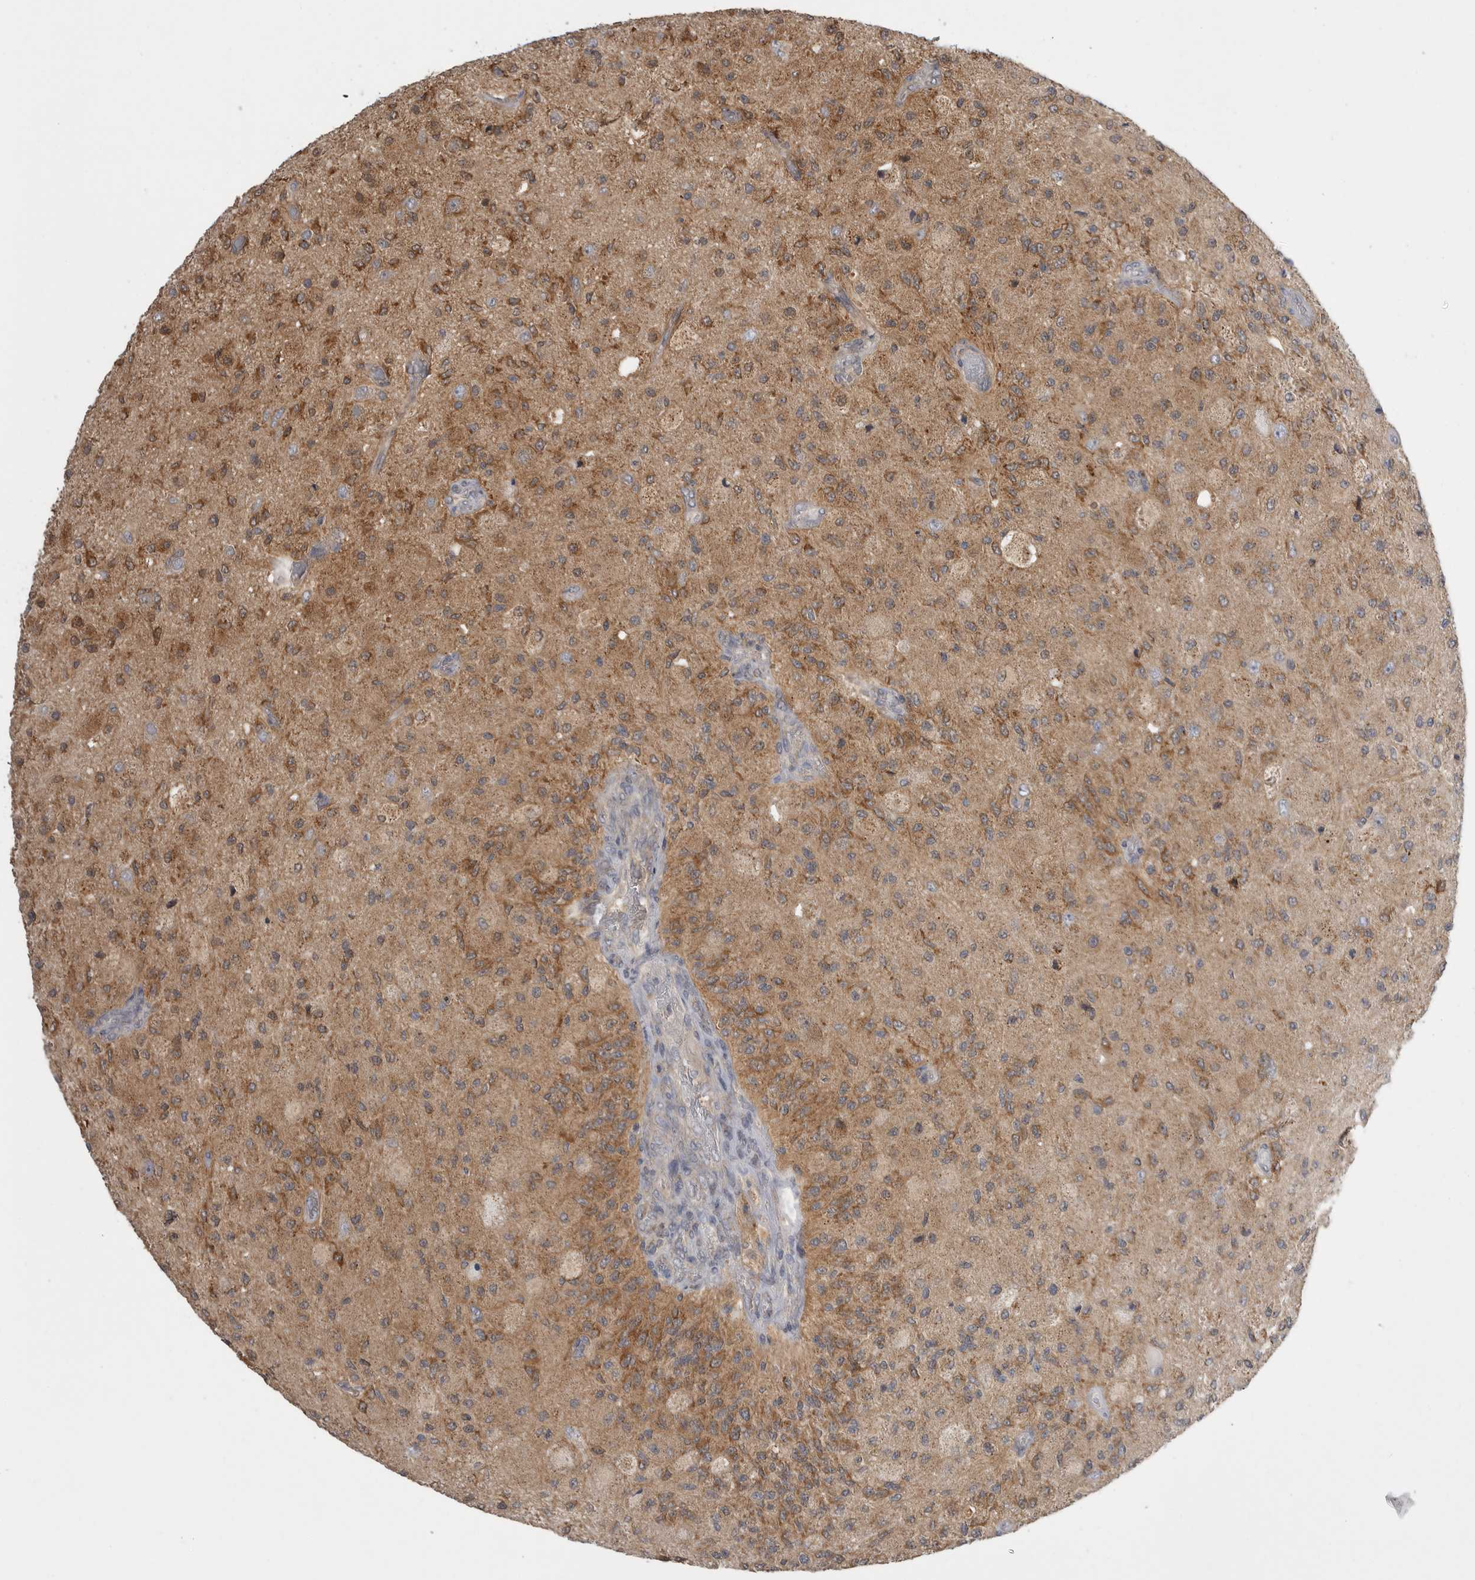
{"staining": {"intensity": "moderate", "quantity": ">75%", "location": "cytoplasmic/membranous"}, "tissue": "glioma", "cell_type": "Tumor cells", "image_type": "cancer", "snomed": [{"axis": "morphology", "description": "Normal tissue, NOS"}, {"axis": "morphology", "description": "Glioma, malignant, High grade"}, {"axis": "topography", "description": "Cerebral cortex"}], "caption": "IHC histopathology image of high-grade glioma (malignant) stained for a protein (brown), which displays medium levels of moderate cytoplasmic/membranous positivity in approximately >75% of tumor cells.", "gene": "KYAT3", "patient": {"sex": "male", "age": 77}}